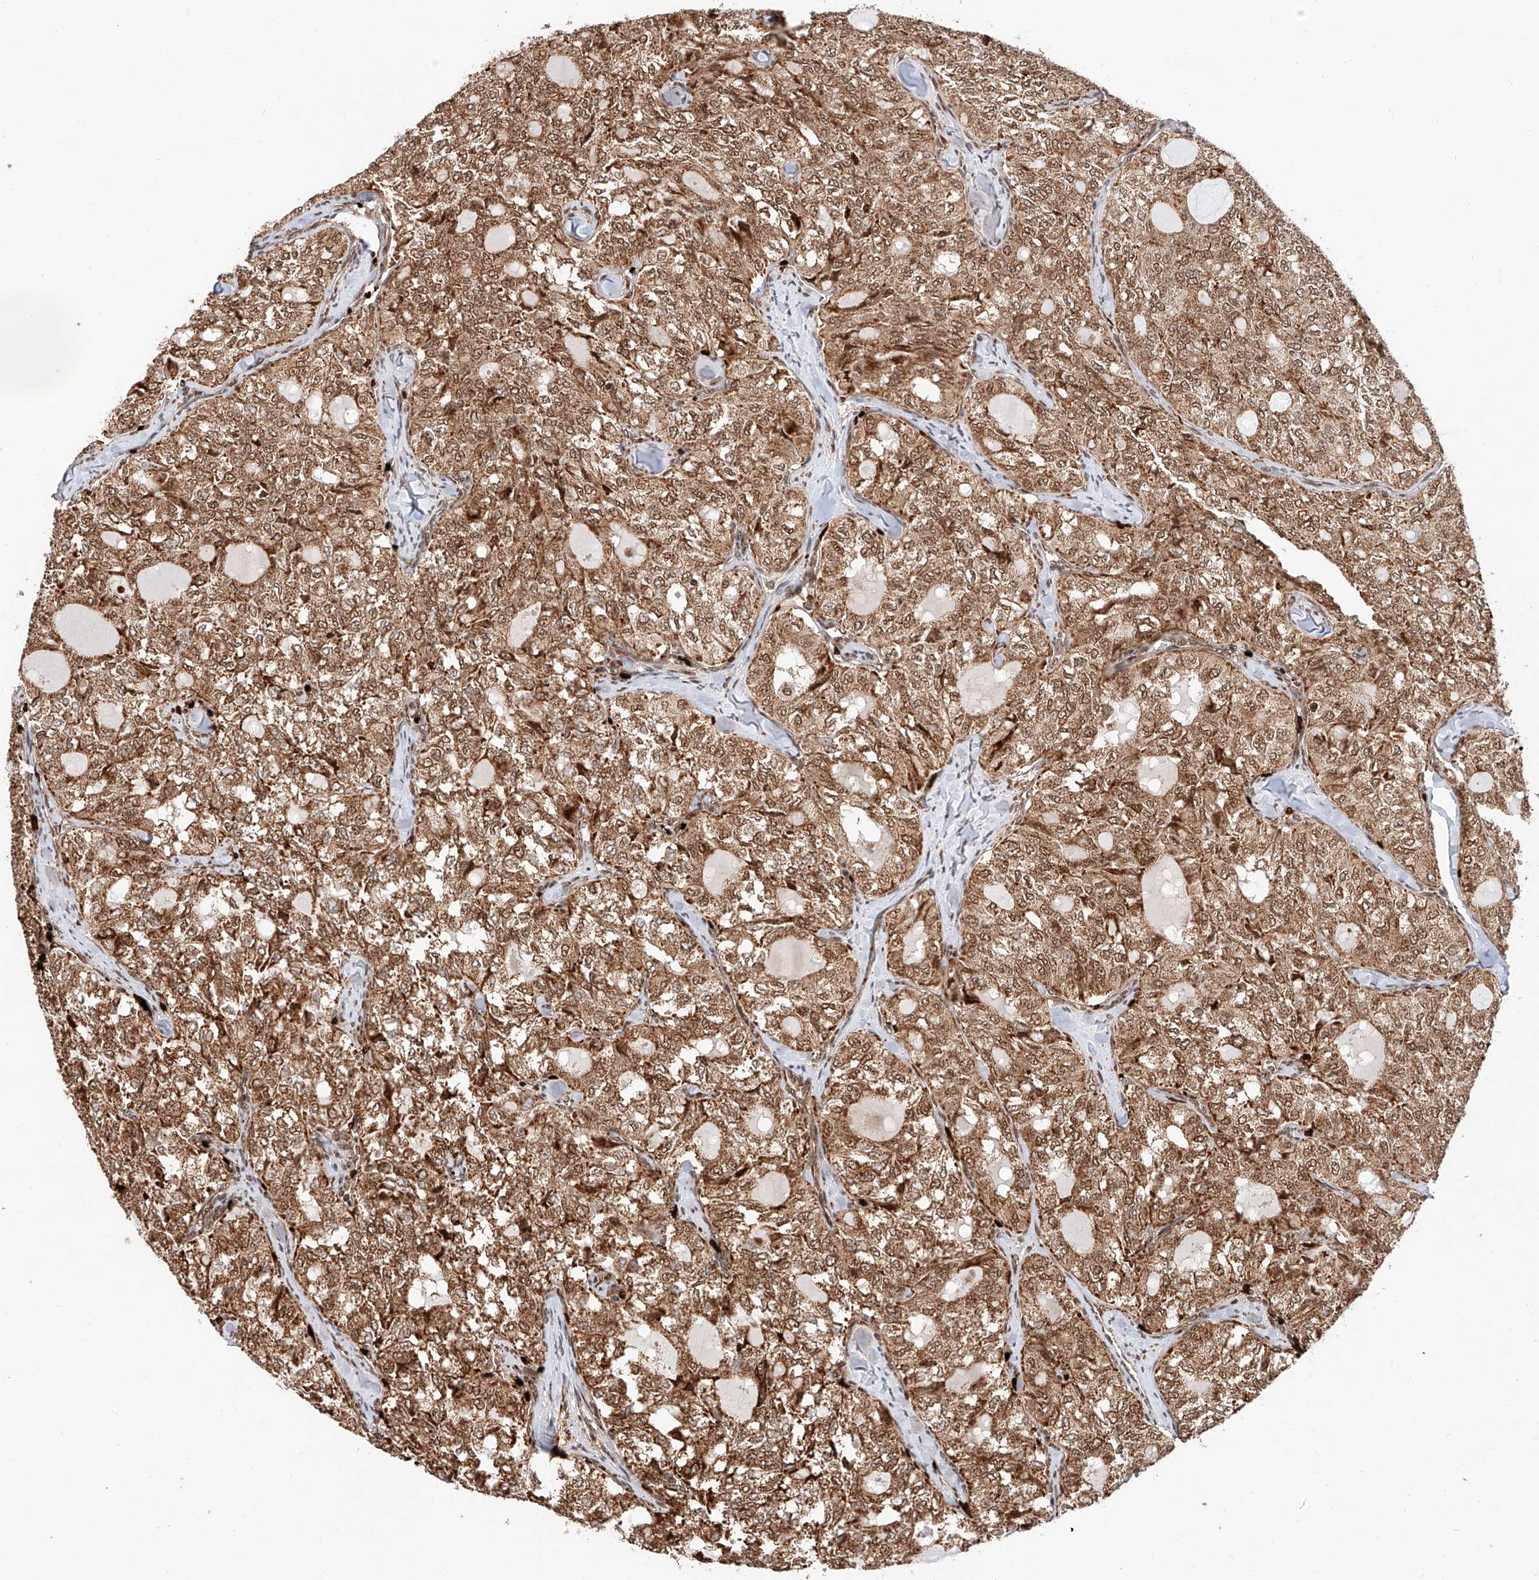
{"staining": {"intensity": "moderate", "quantity": ">75%", "location": "cytoplasmic/membranous,nuclear"}, "tissue": "thyroid cancer", "cell_type": "Tumor cells", "image_type": "cancer", "snomed": [{"axis": "morphology", "description": "Follicular adenoma carcinoma, NOS"}, {"axis": "topography", "description": "Thyroid gland"}], "caption": "Follicular adenoma carcinoma (thyroid) stained with a protein marker reveals moderate staining in tumor cells.", "gene": "THTPA", "patient": {"sex": "male", "age": 75}}